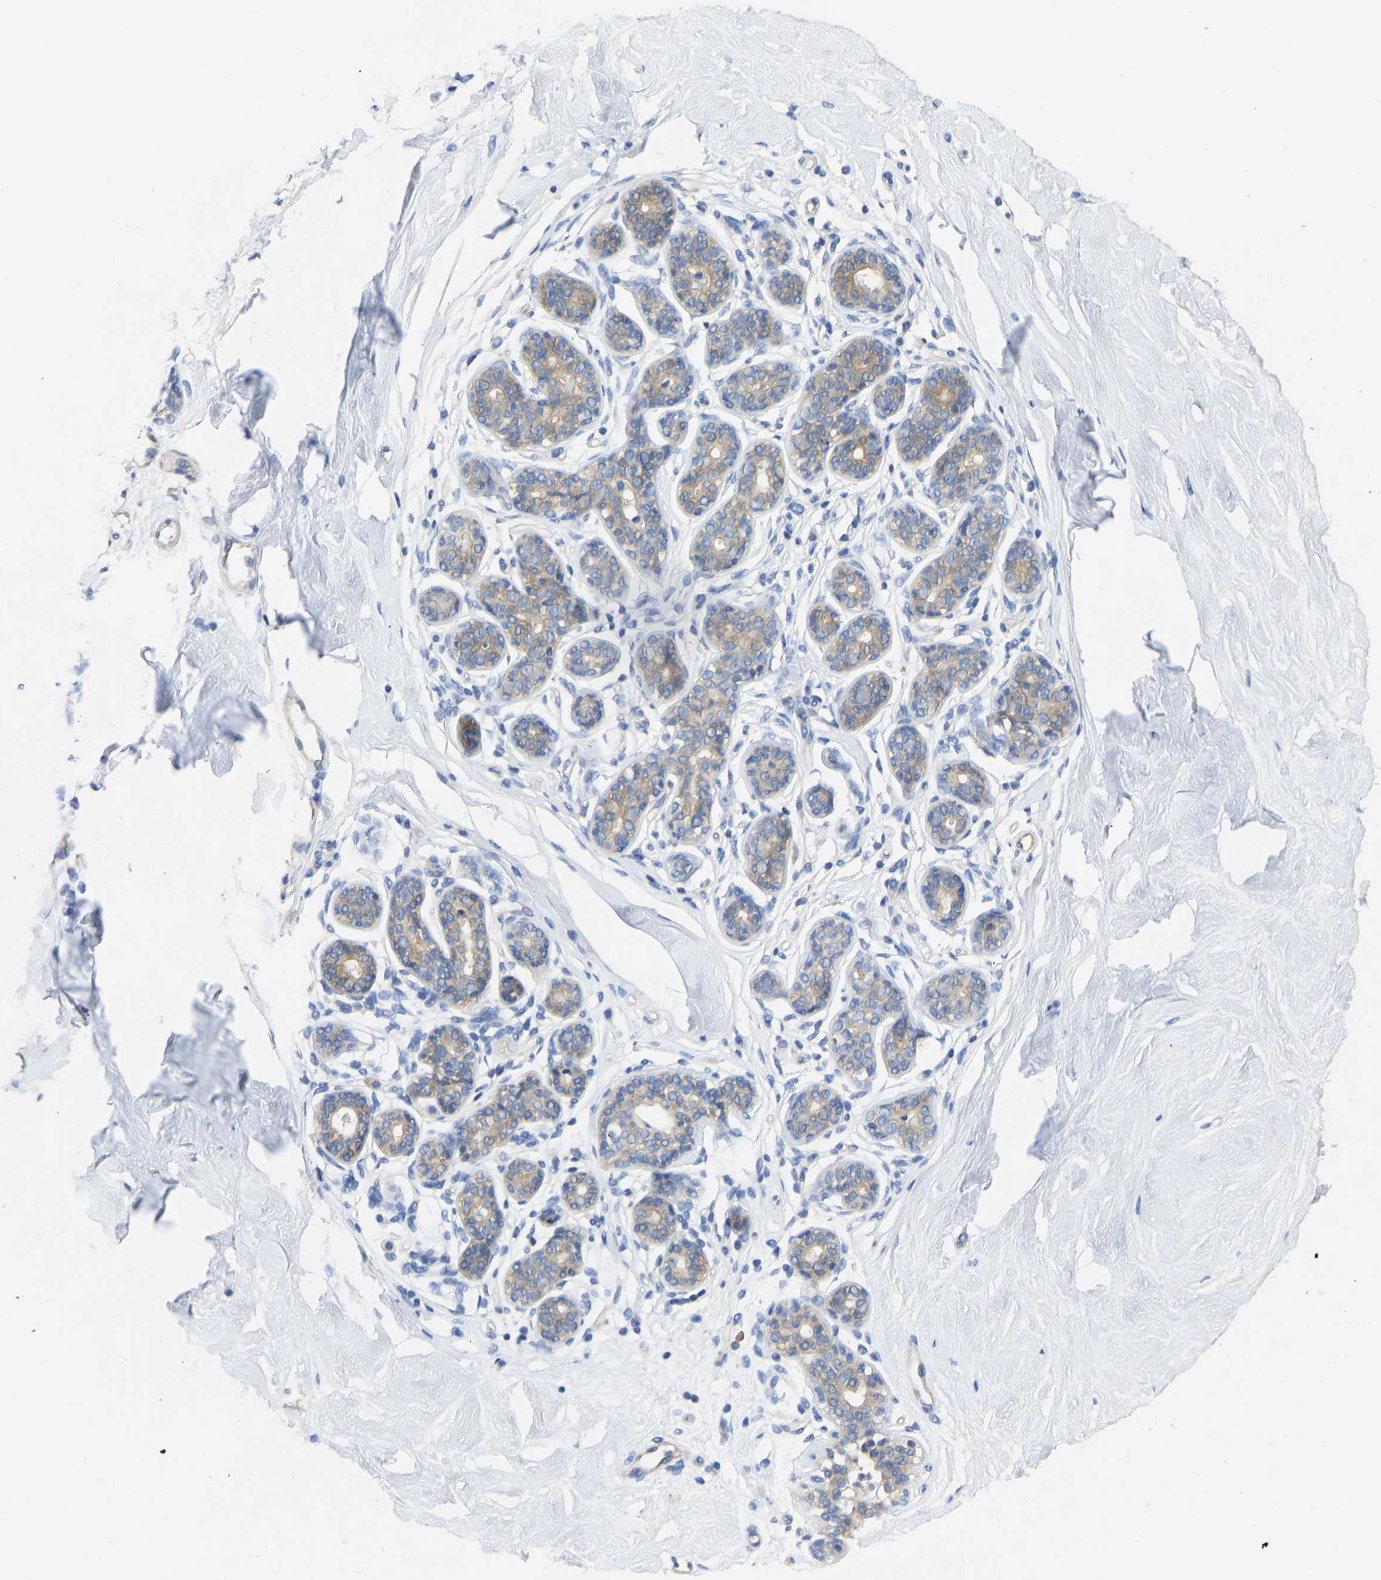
{"staining": {"intensity": "negative", "quantity": "none", "location": "none"}, "tissue": "breast", "cell_type": "Adipocytes", "image_type": "normal", "snomed": [{"axis": "morphology", "description": "Normal tissue, NOS"}, {"axis": "topography", "description": "Breast"}], "caption": "A high-resolution micrograph shows immunohistochemistry staining of normal breast, which shows no significant positivity in adipocytes.", "gene": "PPP3CA", "patient": {"sex": "female", "age": 22}}